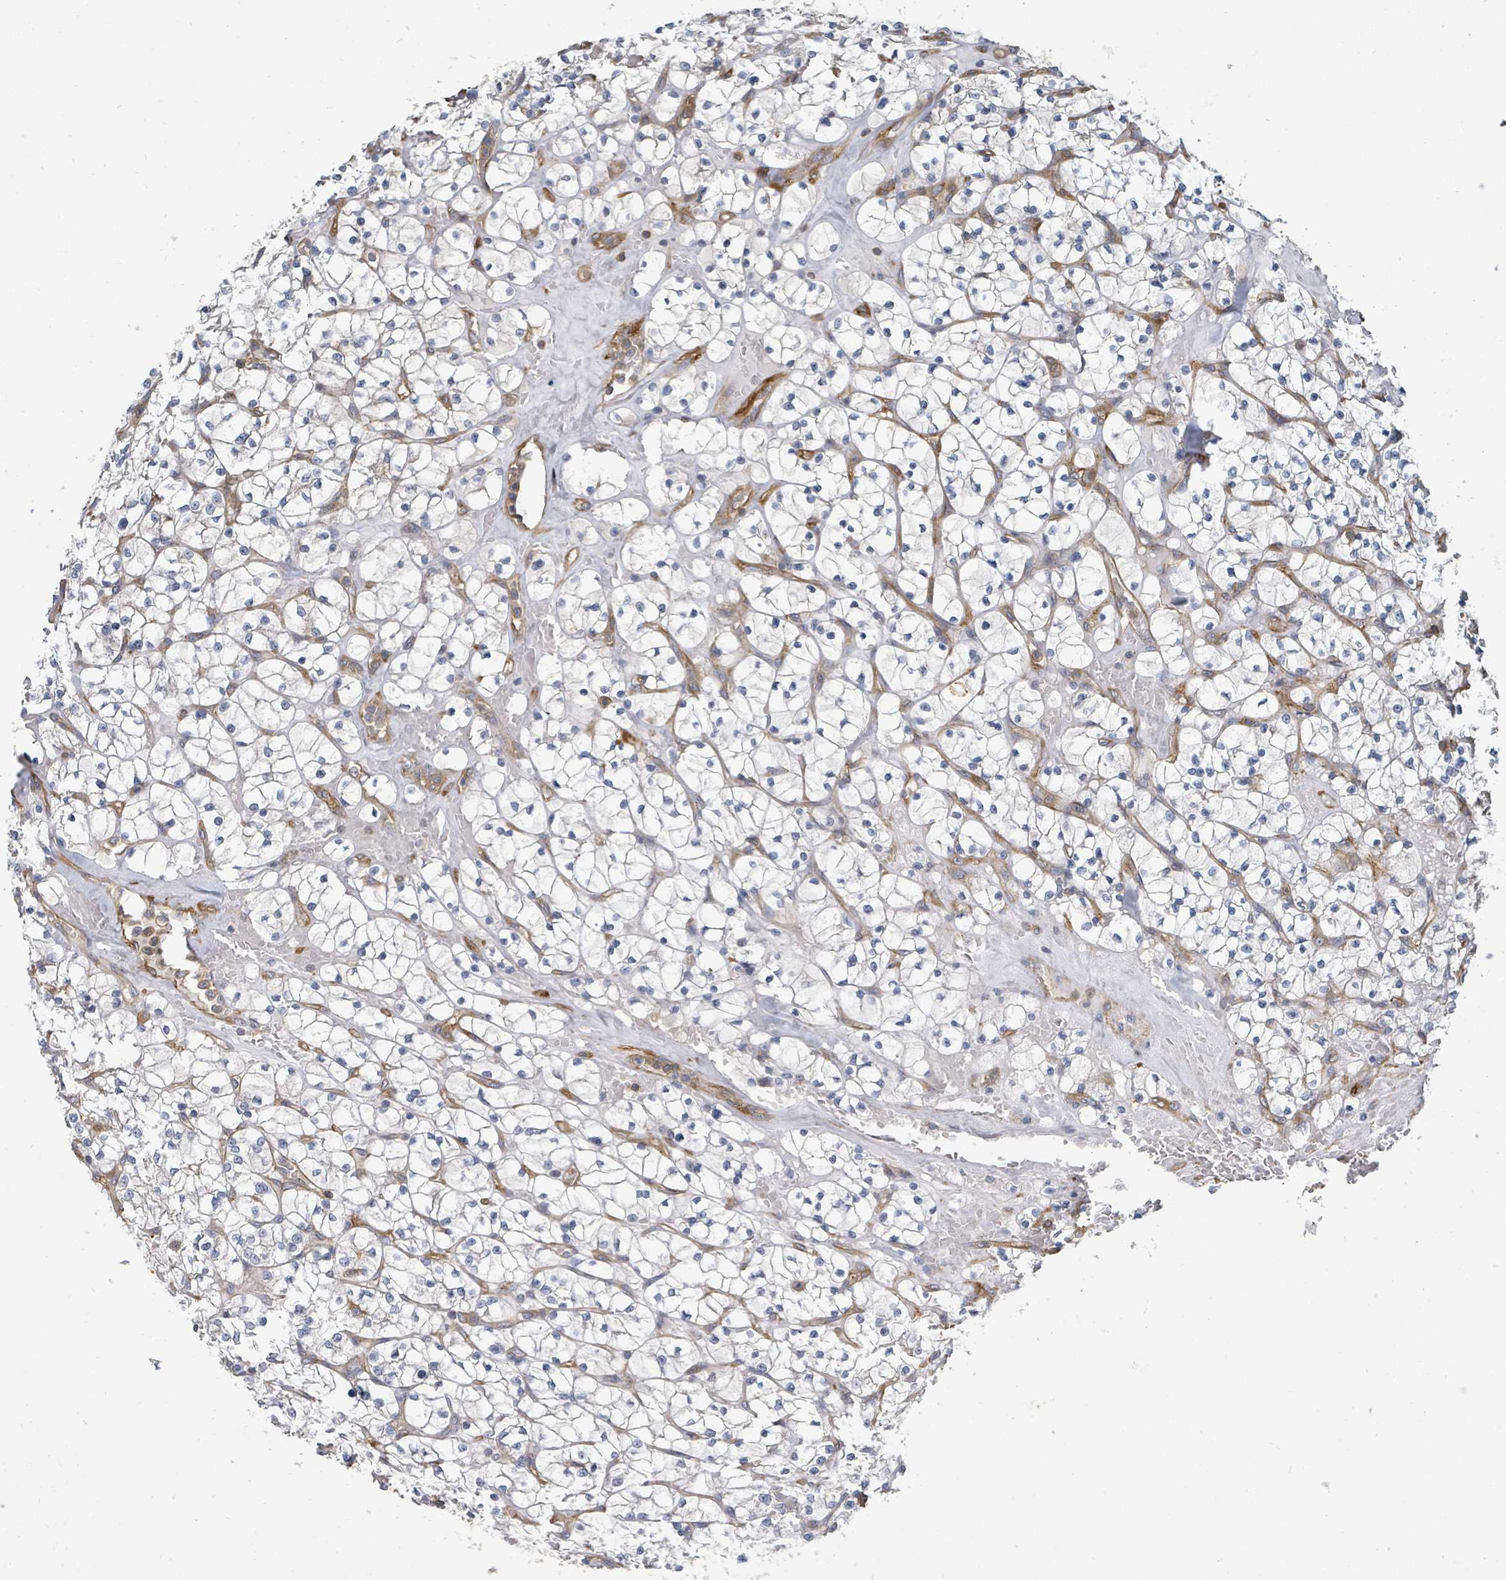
{"staining": {"intensity": "negative", "quantity": "none", "location": "none"}, "tissue": "renal cancer", "cell_type": "Tumor cells", "image_type": "cancer", "snomed": [{"axis": "morphology", "description": "Adenocarcinoma, NOS"}, {"axis": "topography", "description": "Kidney"}], "caption": "IHC histopathology image of human renal adenocarcinoma stained for a protein (brown), which reveals no expression in tumor cells. Brightfield microscopy of immunohistochemistry (IHC) stained with DAB (brown) and hematoxylin (blue), captured at high magnification.", "gene": "BOLA2B", "patient": {"sex": "female", "age": 64}}